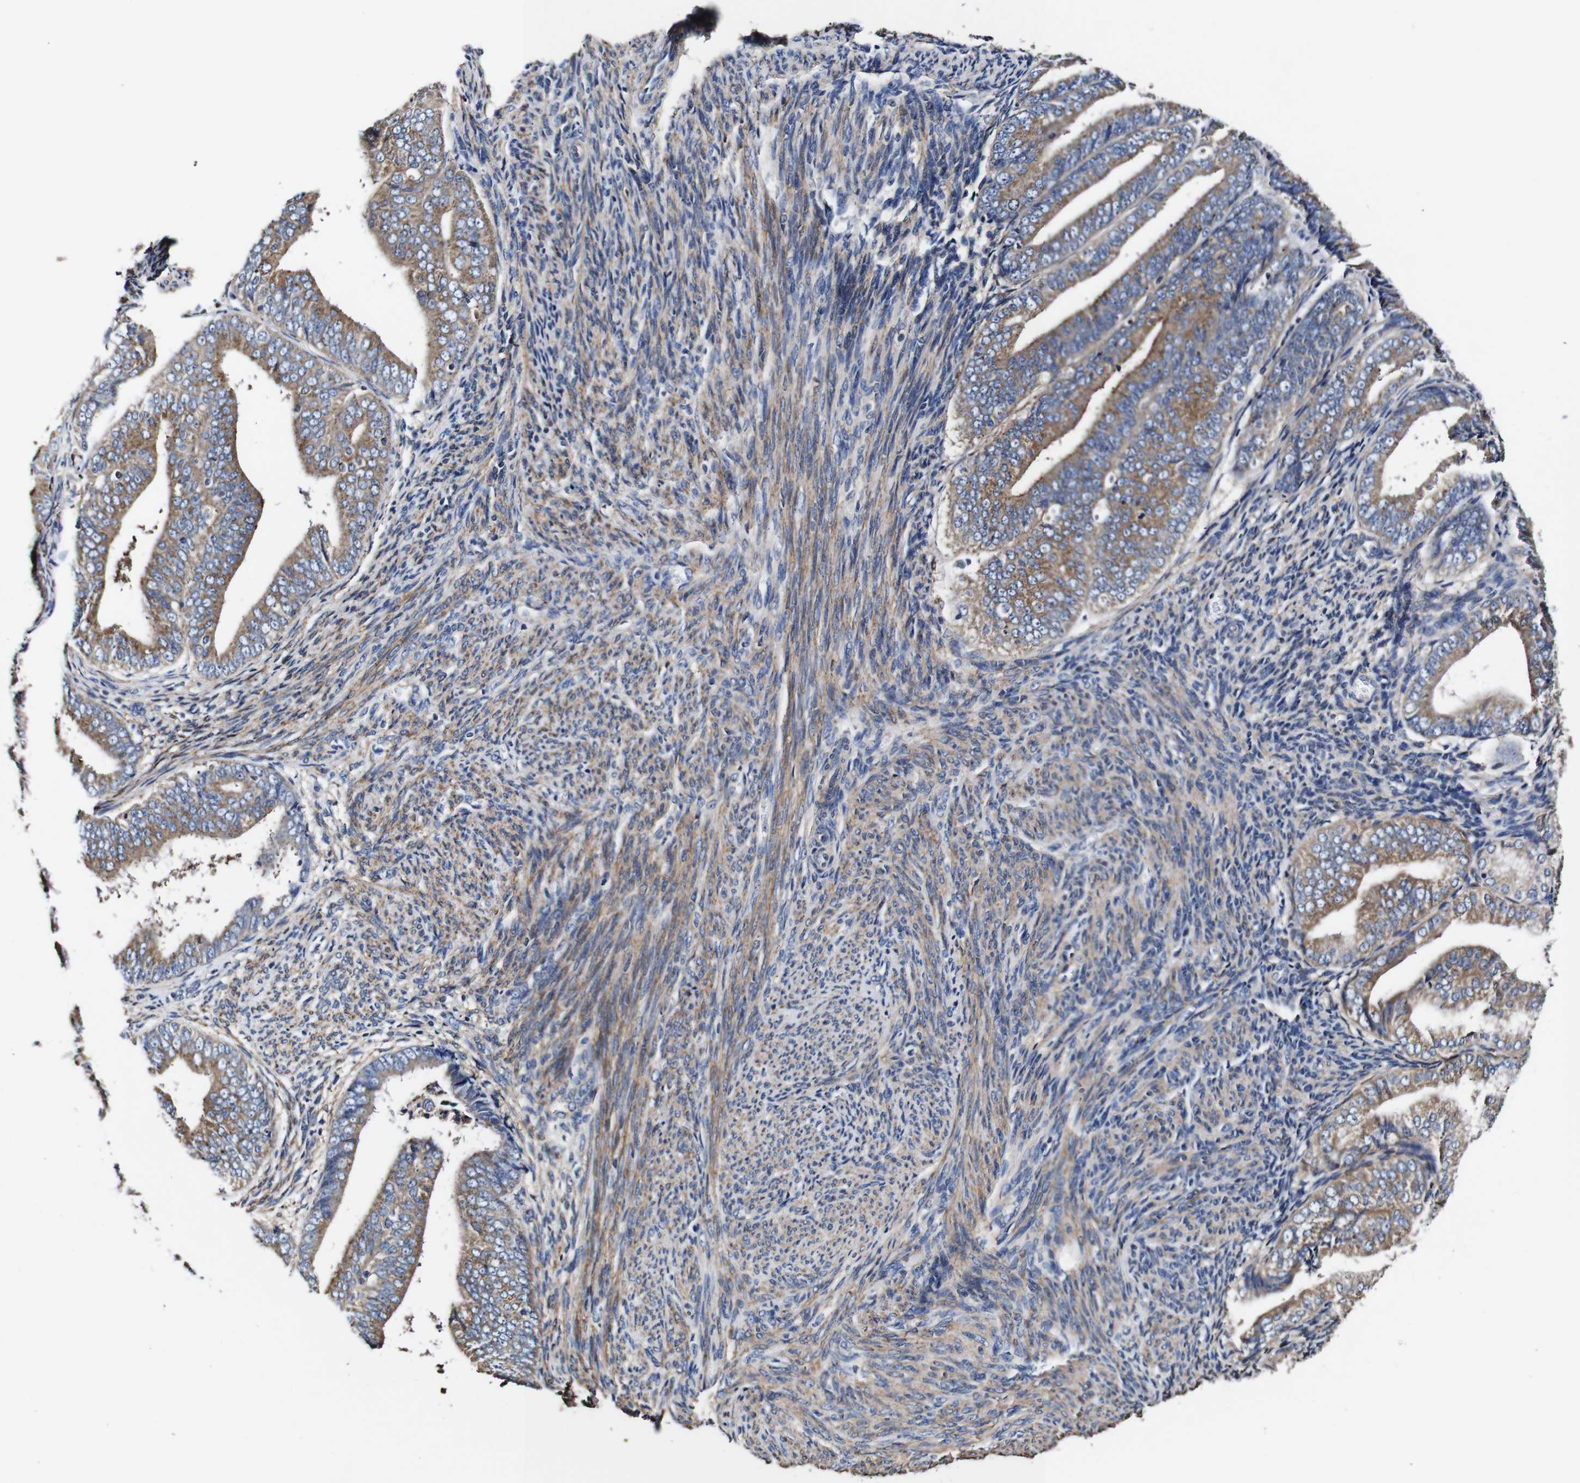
{"staining": {"intensity": "moderate", "quantity": ">75%", "location": "cytoplasmic/membranous"}, "tissue": "endometrial cancer", "cell_type": "Tumor cells", "image_type": "cancer", "snomed": [{"axis": "morphology", "description": "Adenocarcinoma, NOS"}, {"axis": "topography", "description": "Endometrium"}], "caption": "Immunohistochemistry (IHC) of human endometrial cancer displays medium levels of moderate cytoplasmic/membranous positivity in approximately >75% of tumor cells. The staining was performed using DAB (3,3'-diaminobenzidine) to visualize the protein expression in brown, while the nuclei were stained in blue with hematoxylin (Magnification: 20x).", "gene": "PDCD6IP", "patient": {"sex": "female", "age": 63}}